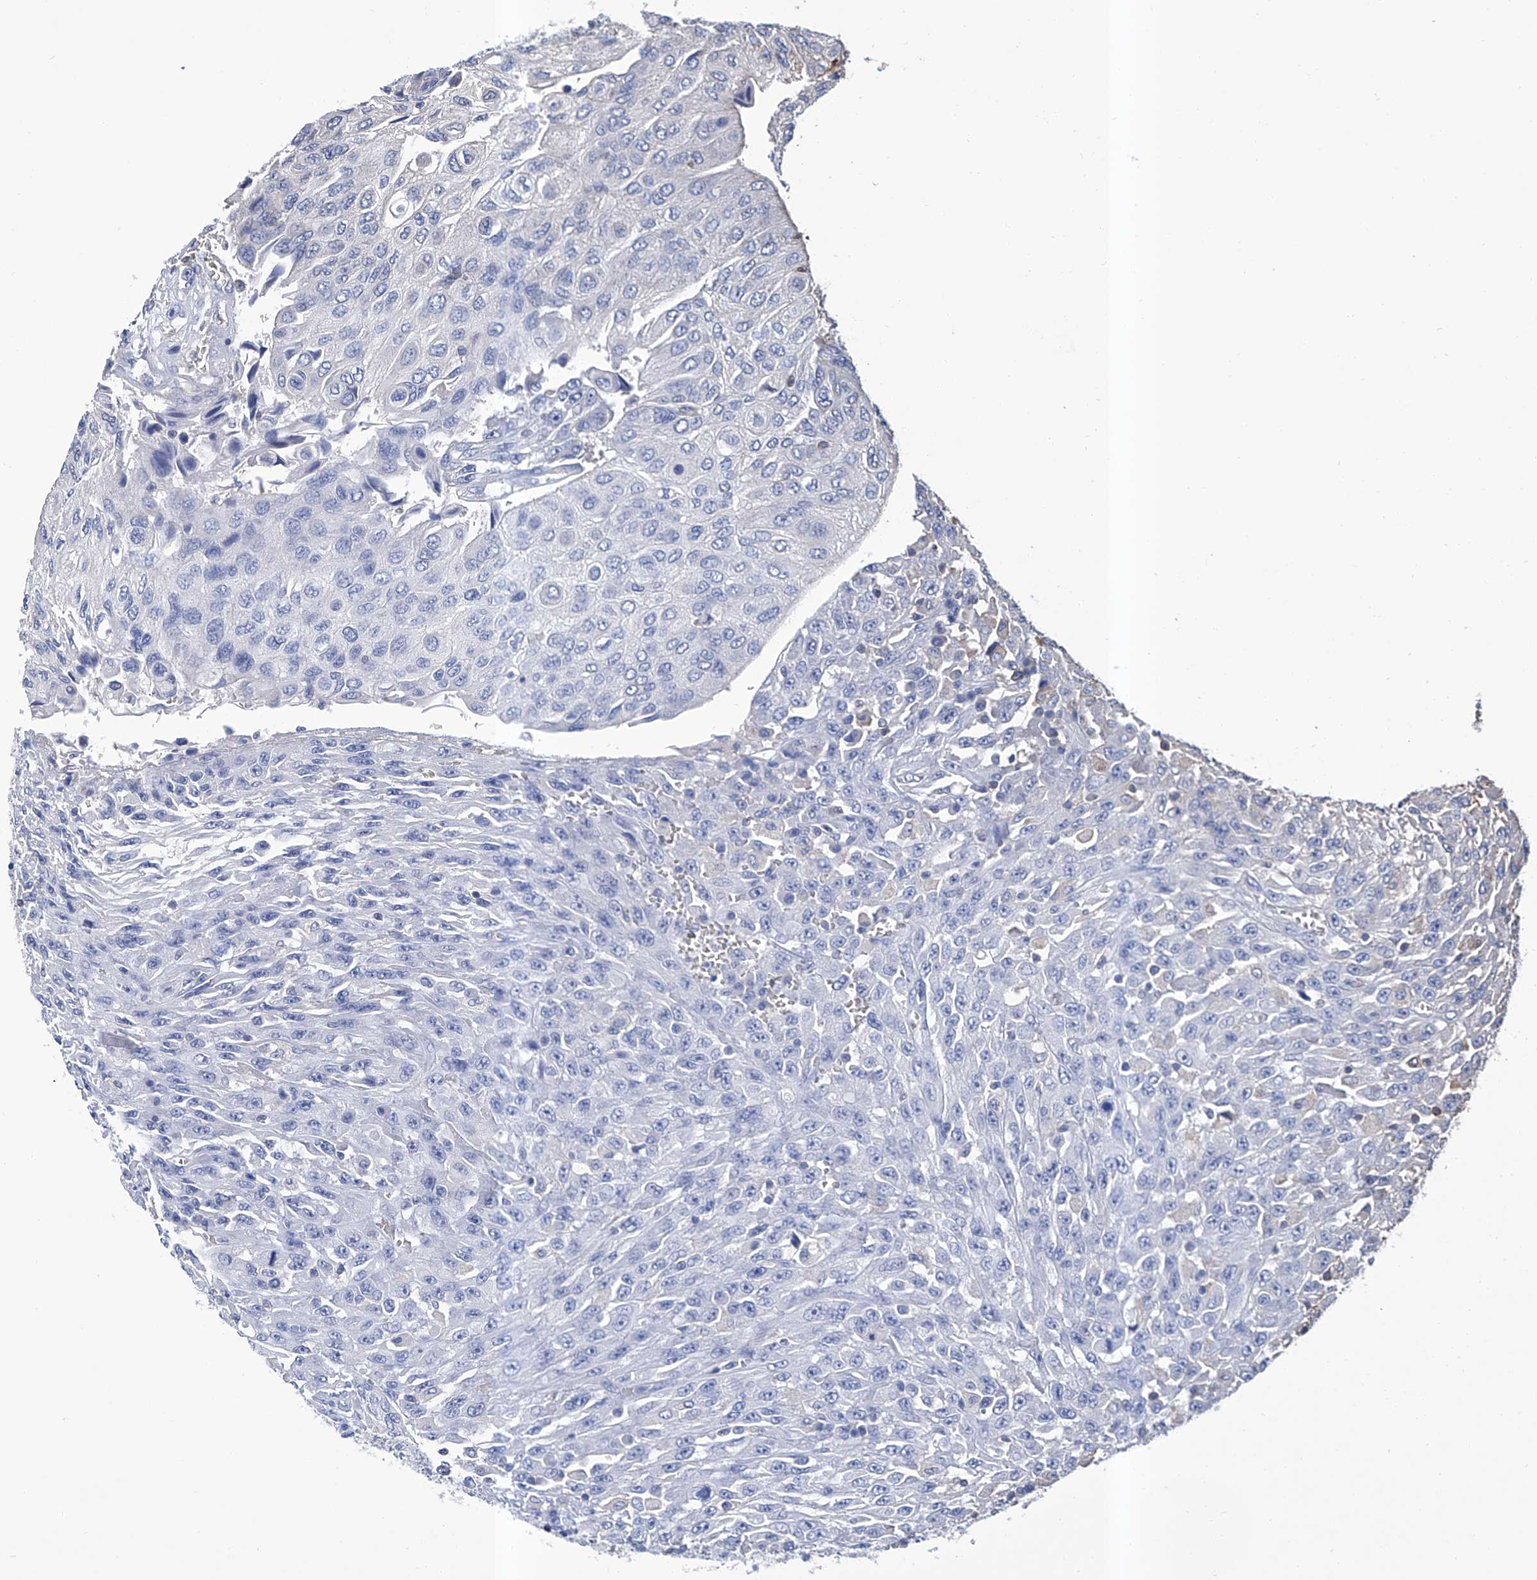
{"staining": {"intensity": "negative", "quantity": "none", "location": "none"}, "tissue": "urothelial cancer", "cell_type": "Tumor cells", "image_type": "cancer", "snomed": [{"axis": "morphology", "description": "Urothelial carcinoma, High grade"}, {"axis": "topography", "description": "Urinary bladder"}], "caption": "Tumor cells are negative for protein expression in human urothelial carcinoma (high-grade).", "gene": "GPT", "patient": {"sex": "male", "age": 66}}